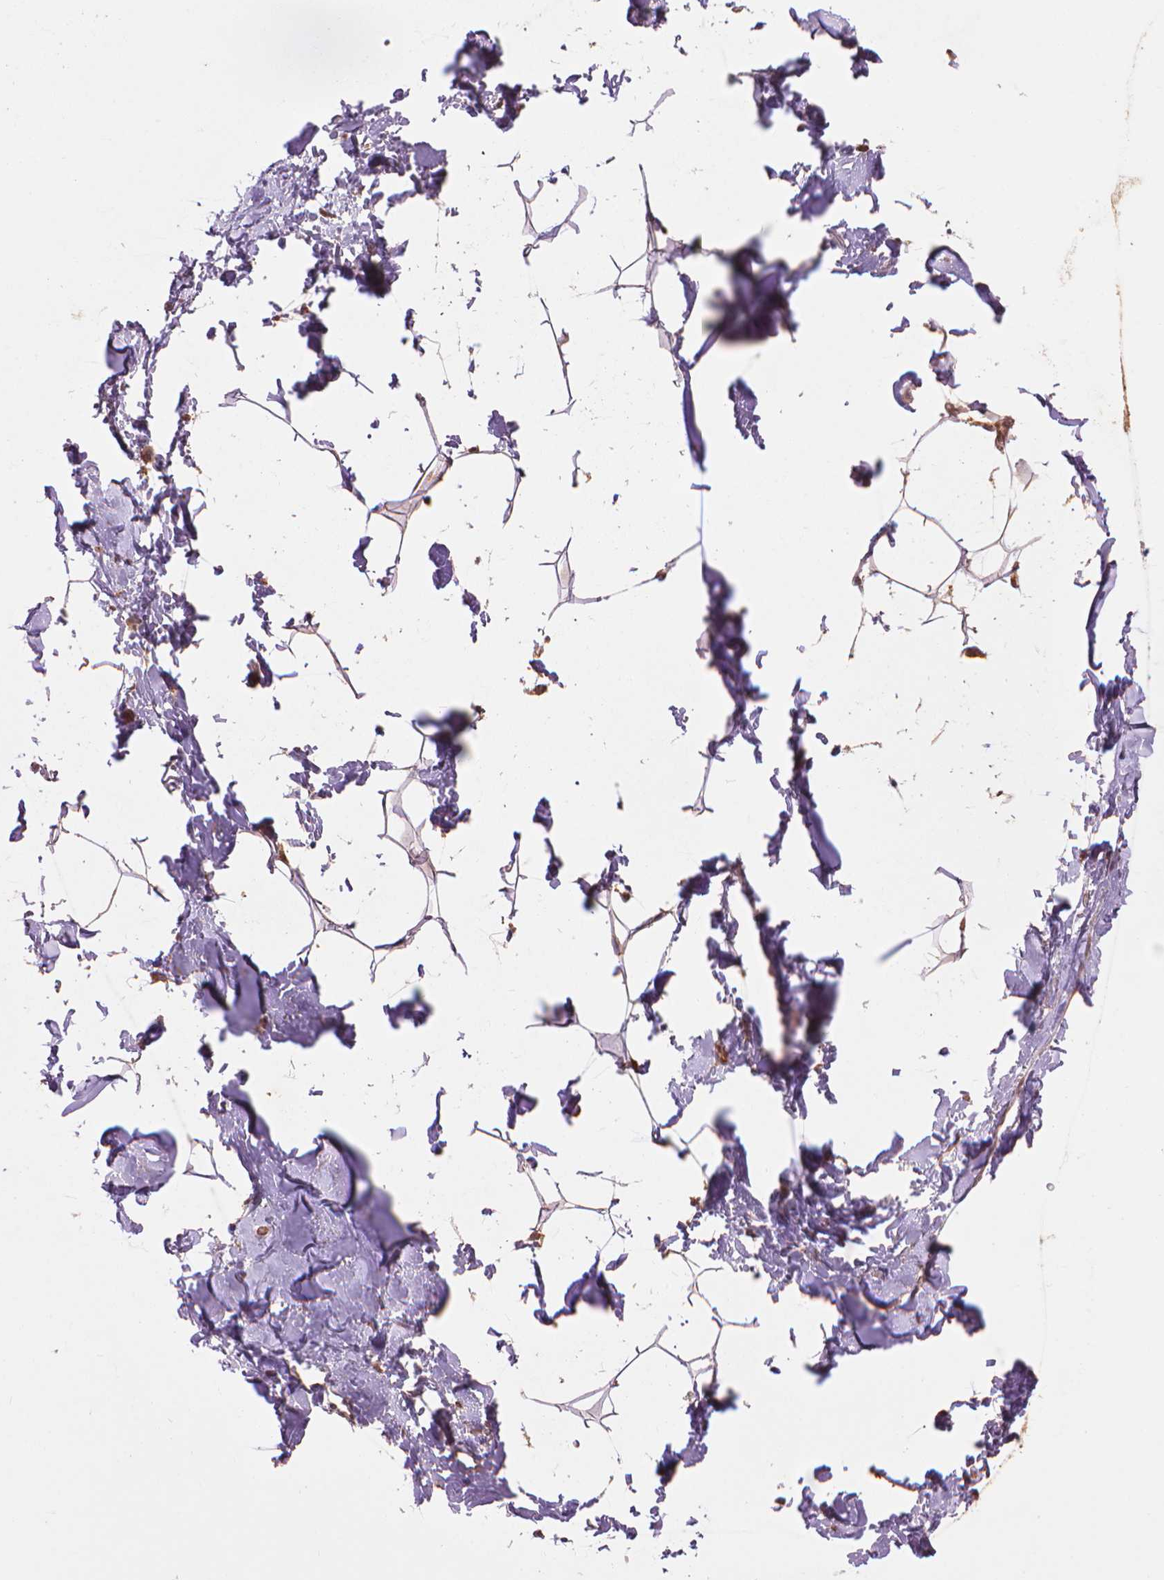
{"staining": {"intensity": "moderate", "quantity": ">75%", "location": "cytoplasmic/membranous"}, "tissue": "breast", "cell_type": "Adipocytes", "image_type": "normal", "snomed": [{"axis": "morphology", "description": "Normal tissue, NOS"}, {"axis": "topography", "description": "Breast"}], "caption": "High-power microscopy captured an immunohistochemistry micrograph of unremarkable breast, revealing moderate cytoplasmic/membranous staining in about >75% of adipocytes.", "gene": "VARS2", "patient": {"sex": "female", "age": 32}}